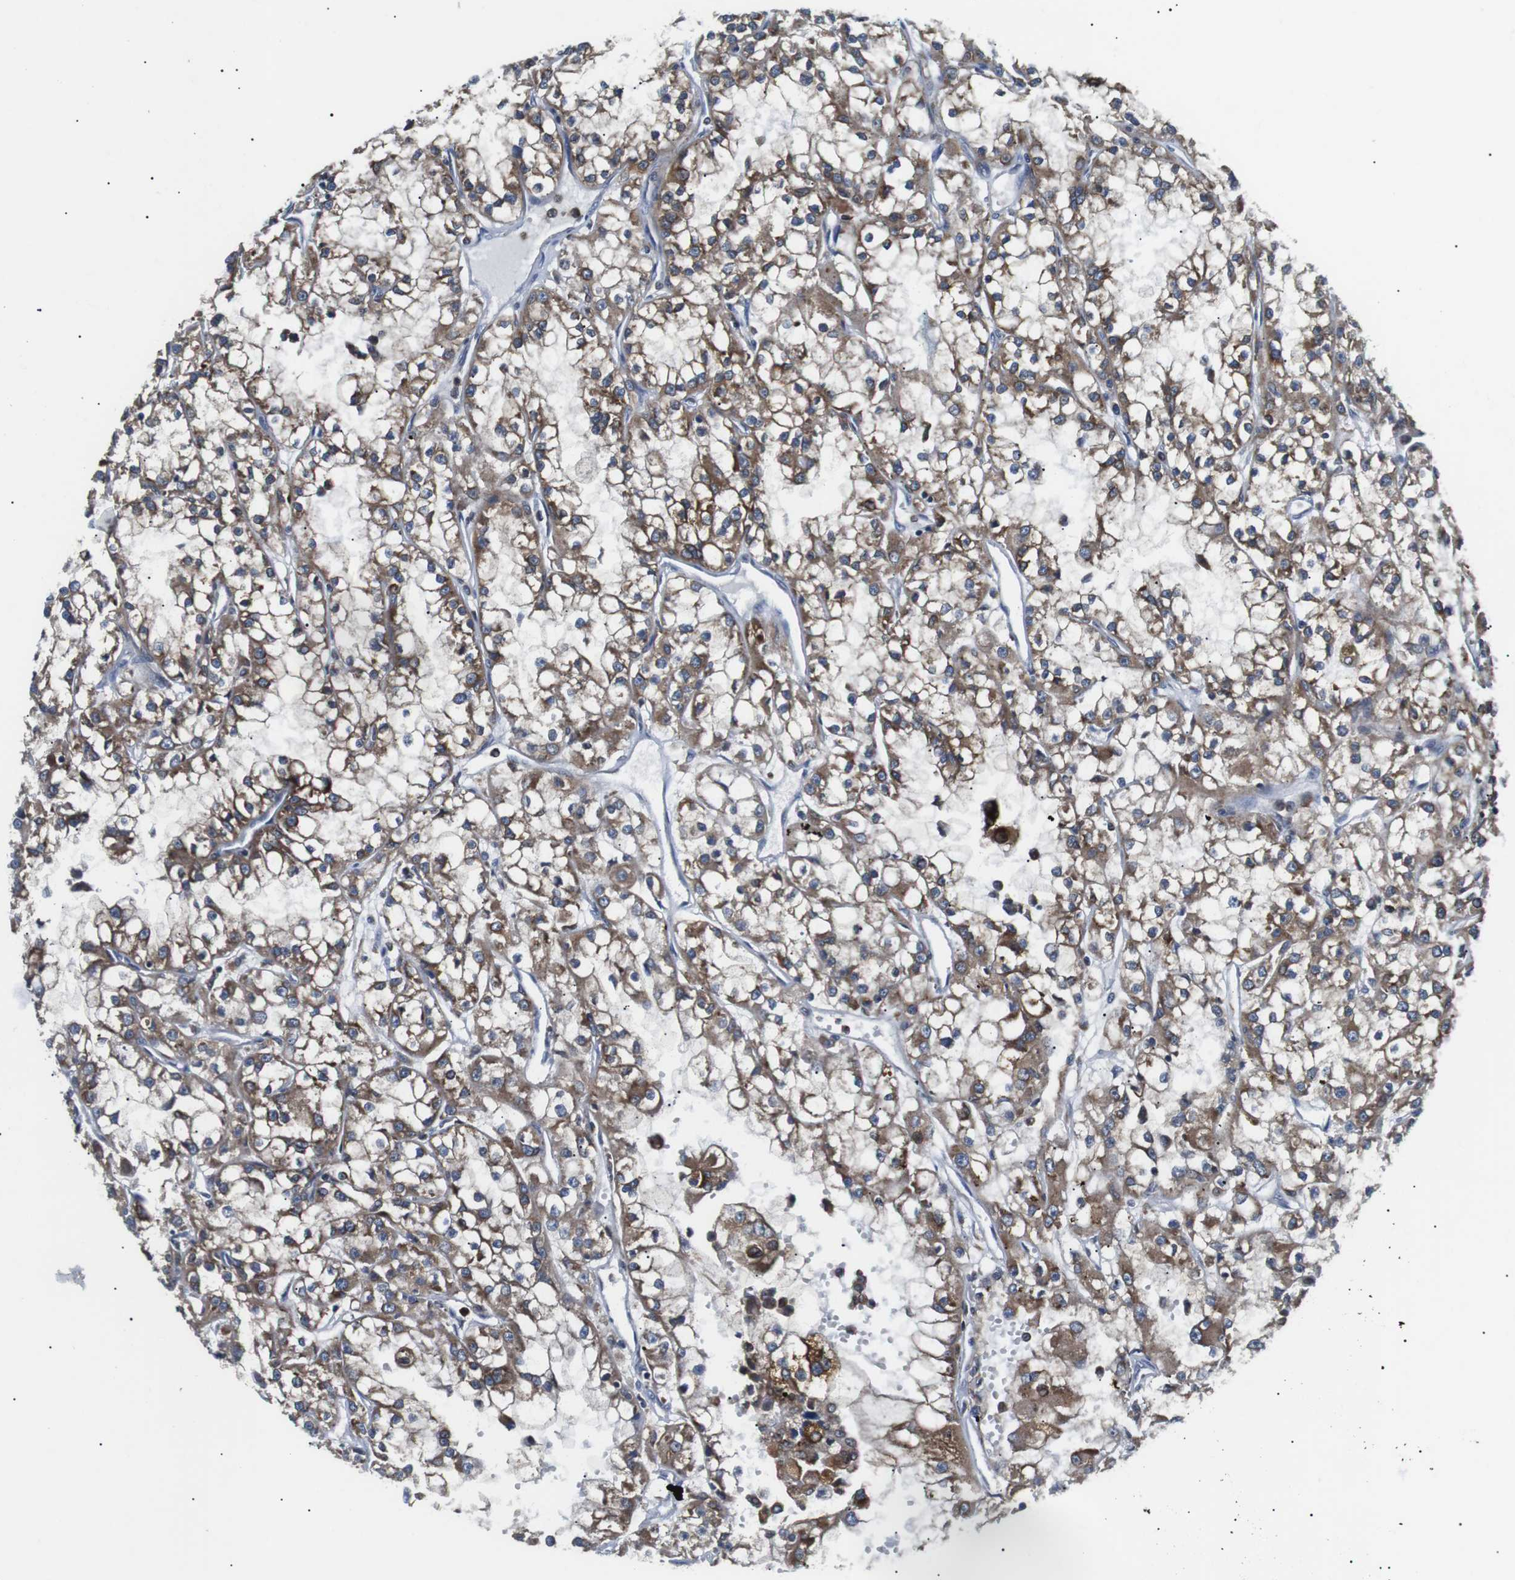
{"staining": {"intensity": "moderate", "quantity": ">75%", "location": "cytoplasmic/membranous"}, "tissue": "renal cancer", "cell_type": "Tumor cells", "image_type": "cancer", "snomed": [{"axis": "morphology", "description": "Adenocarcinoma, NOS"}, {"axis": "topography", "description": "Kidney"}], "caption": "A brown stain labels moderate cytoplasmic/membranous positivity of a protein in human renal cancer (adenocarcinoma) tumor cells.", "gene": "RAB9A", "patient": {"sex": "female", "age": 52}}